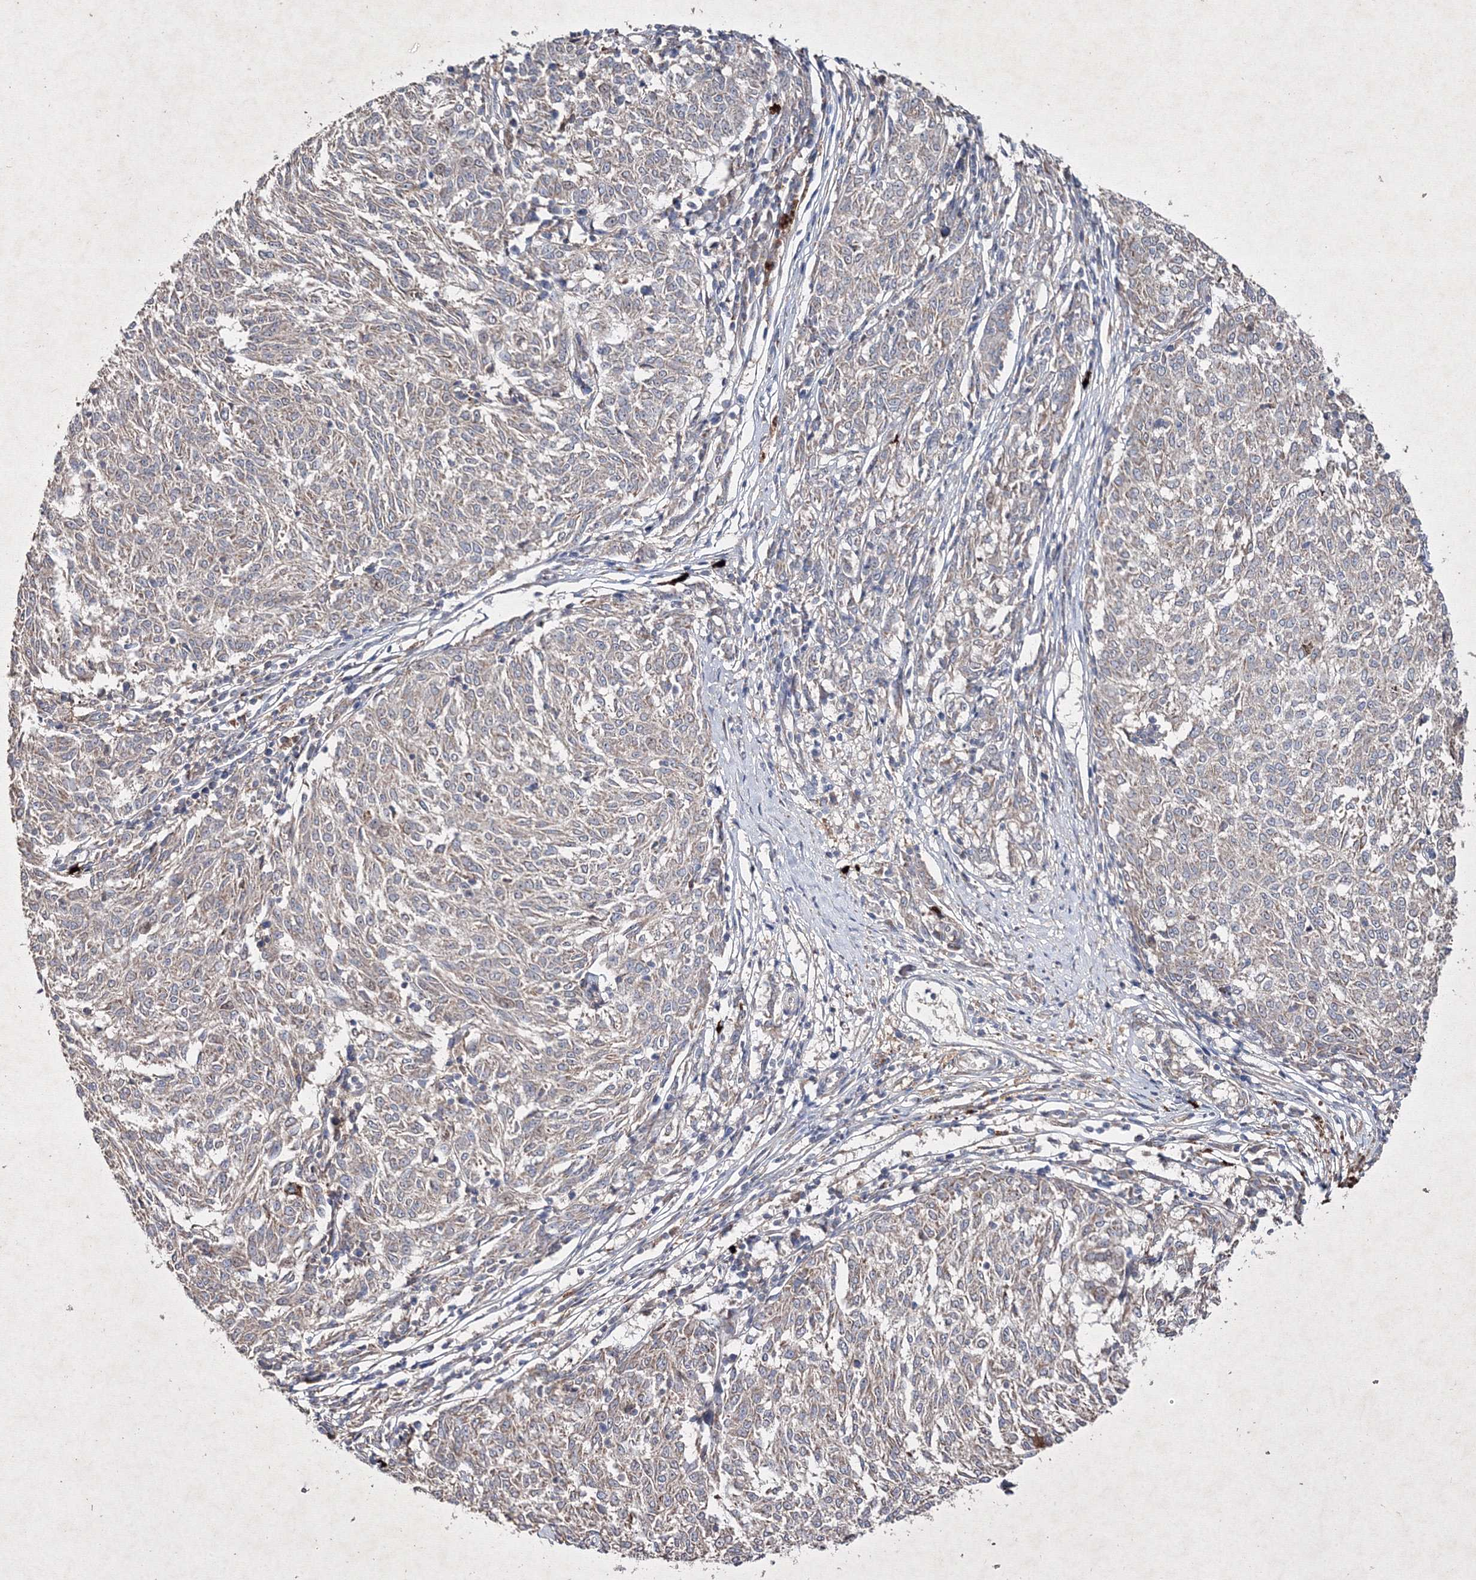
{"staining": {"intensity": "negative", "quantity": "none", "location": "none"}, "tissue": "melanoma", "cell_type": "Tumor cells", "image_type": "cancer", "snomed": [{"axis": "morphology", "description": "Malignant melanoma, NOS"}, {"axis": "topography", "description": "Skin"}], "caption": "IHC image of neoplastic tissue: human malignant melanoma stained with DAB (3,3'-diaminobenzidine) demonstrates no significant protein positivity in tumor cells.", "gene": "GFM1", "patient": {"sex": "female", "age": 72}}